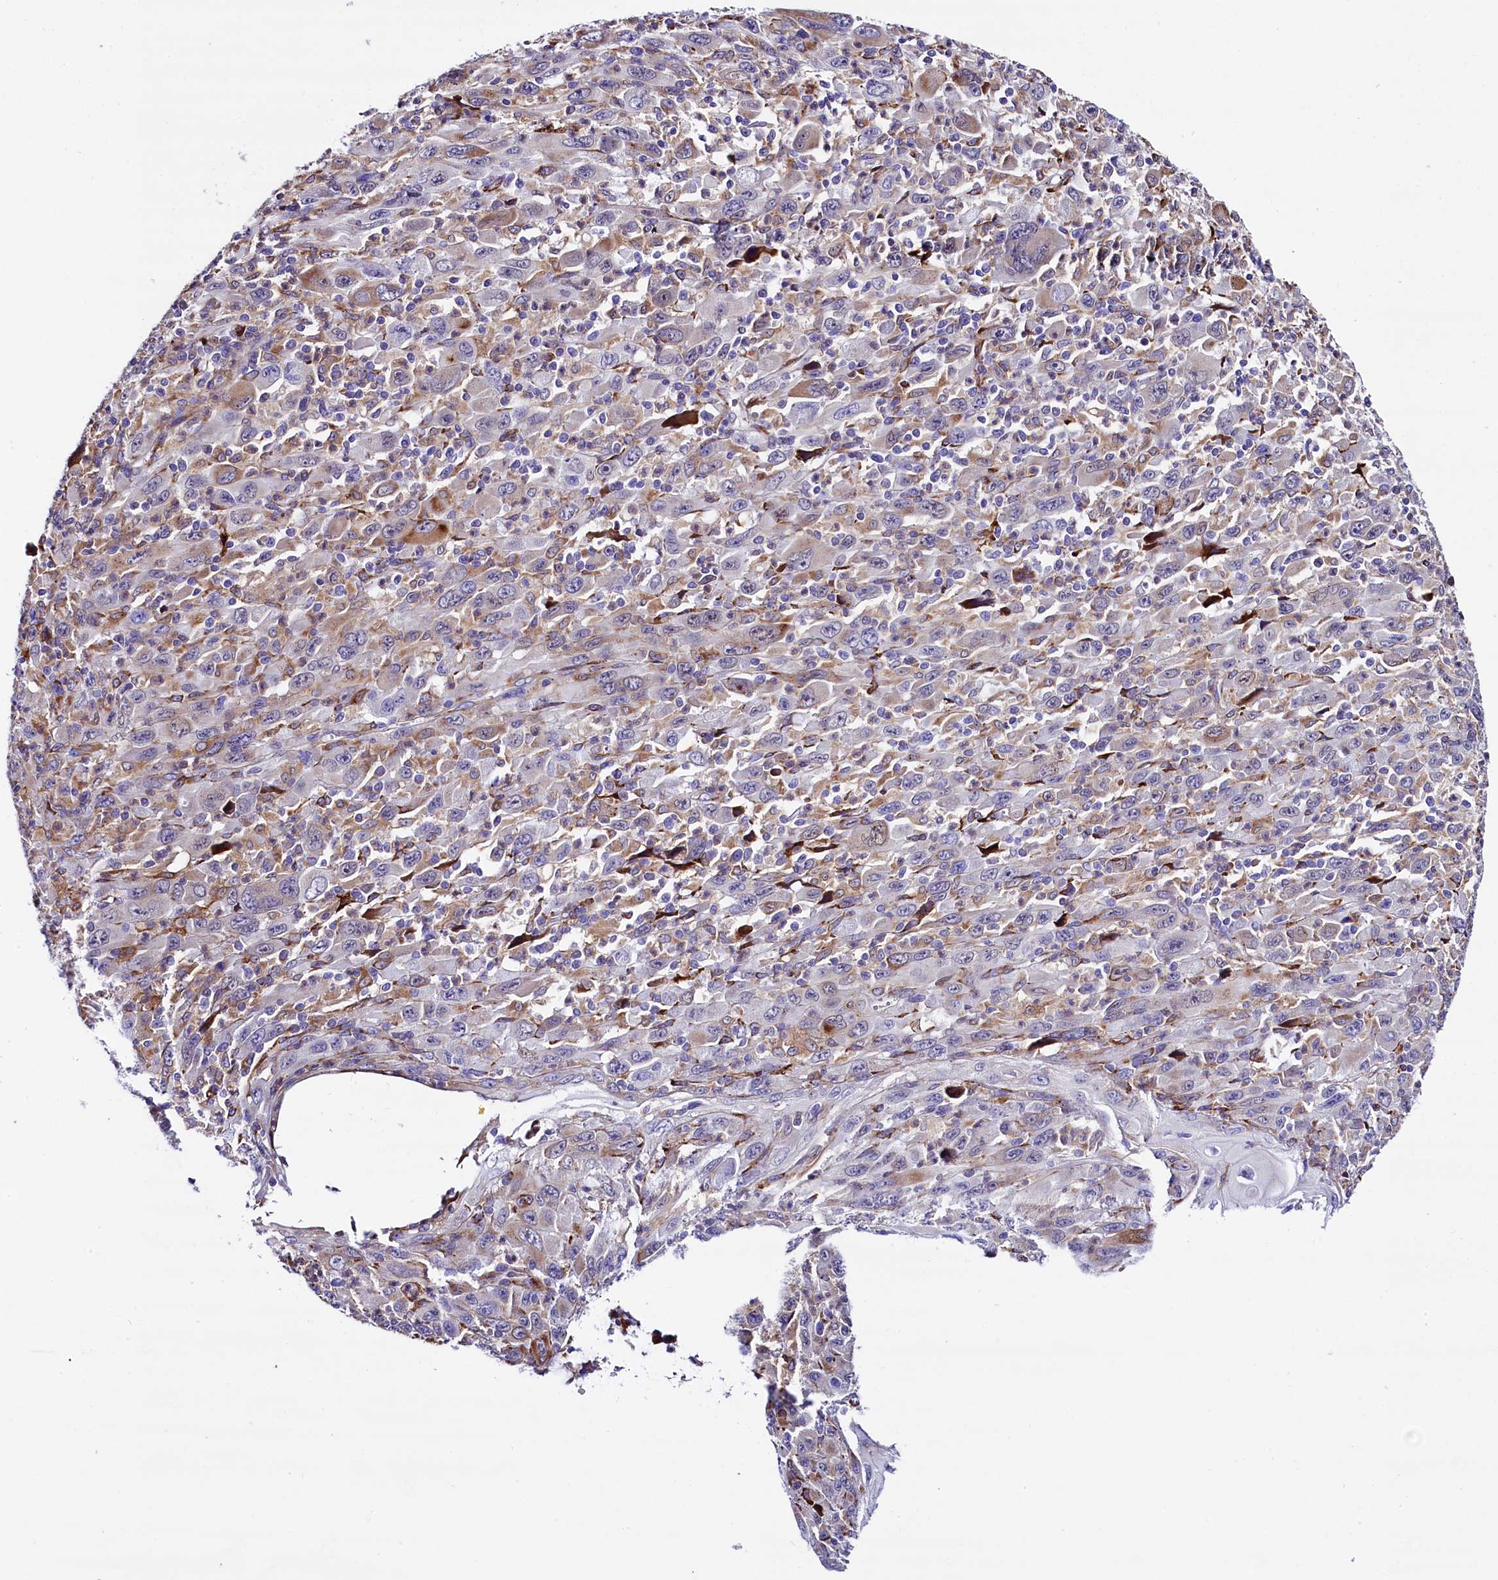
{"staining": {"intensity": "negative", "quantity": "none", "location": "none"}, "tissue": "melanoma", "cell_type": "Tumor cells", "image_type": "cancer", "snomed": [{"axis": "morphology", "description": "Malignant melanoma, Metastatic site"}, {"axis": "topography", "description": "Skin"}], "caption": "IHC histopathology image of neoplastic tissue: human melanoma stained with DAB exhibits no significant protein positivity in tumor cells.", "gene": "CMTR2", "patient": {"sex": "female", "age": 56}}